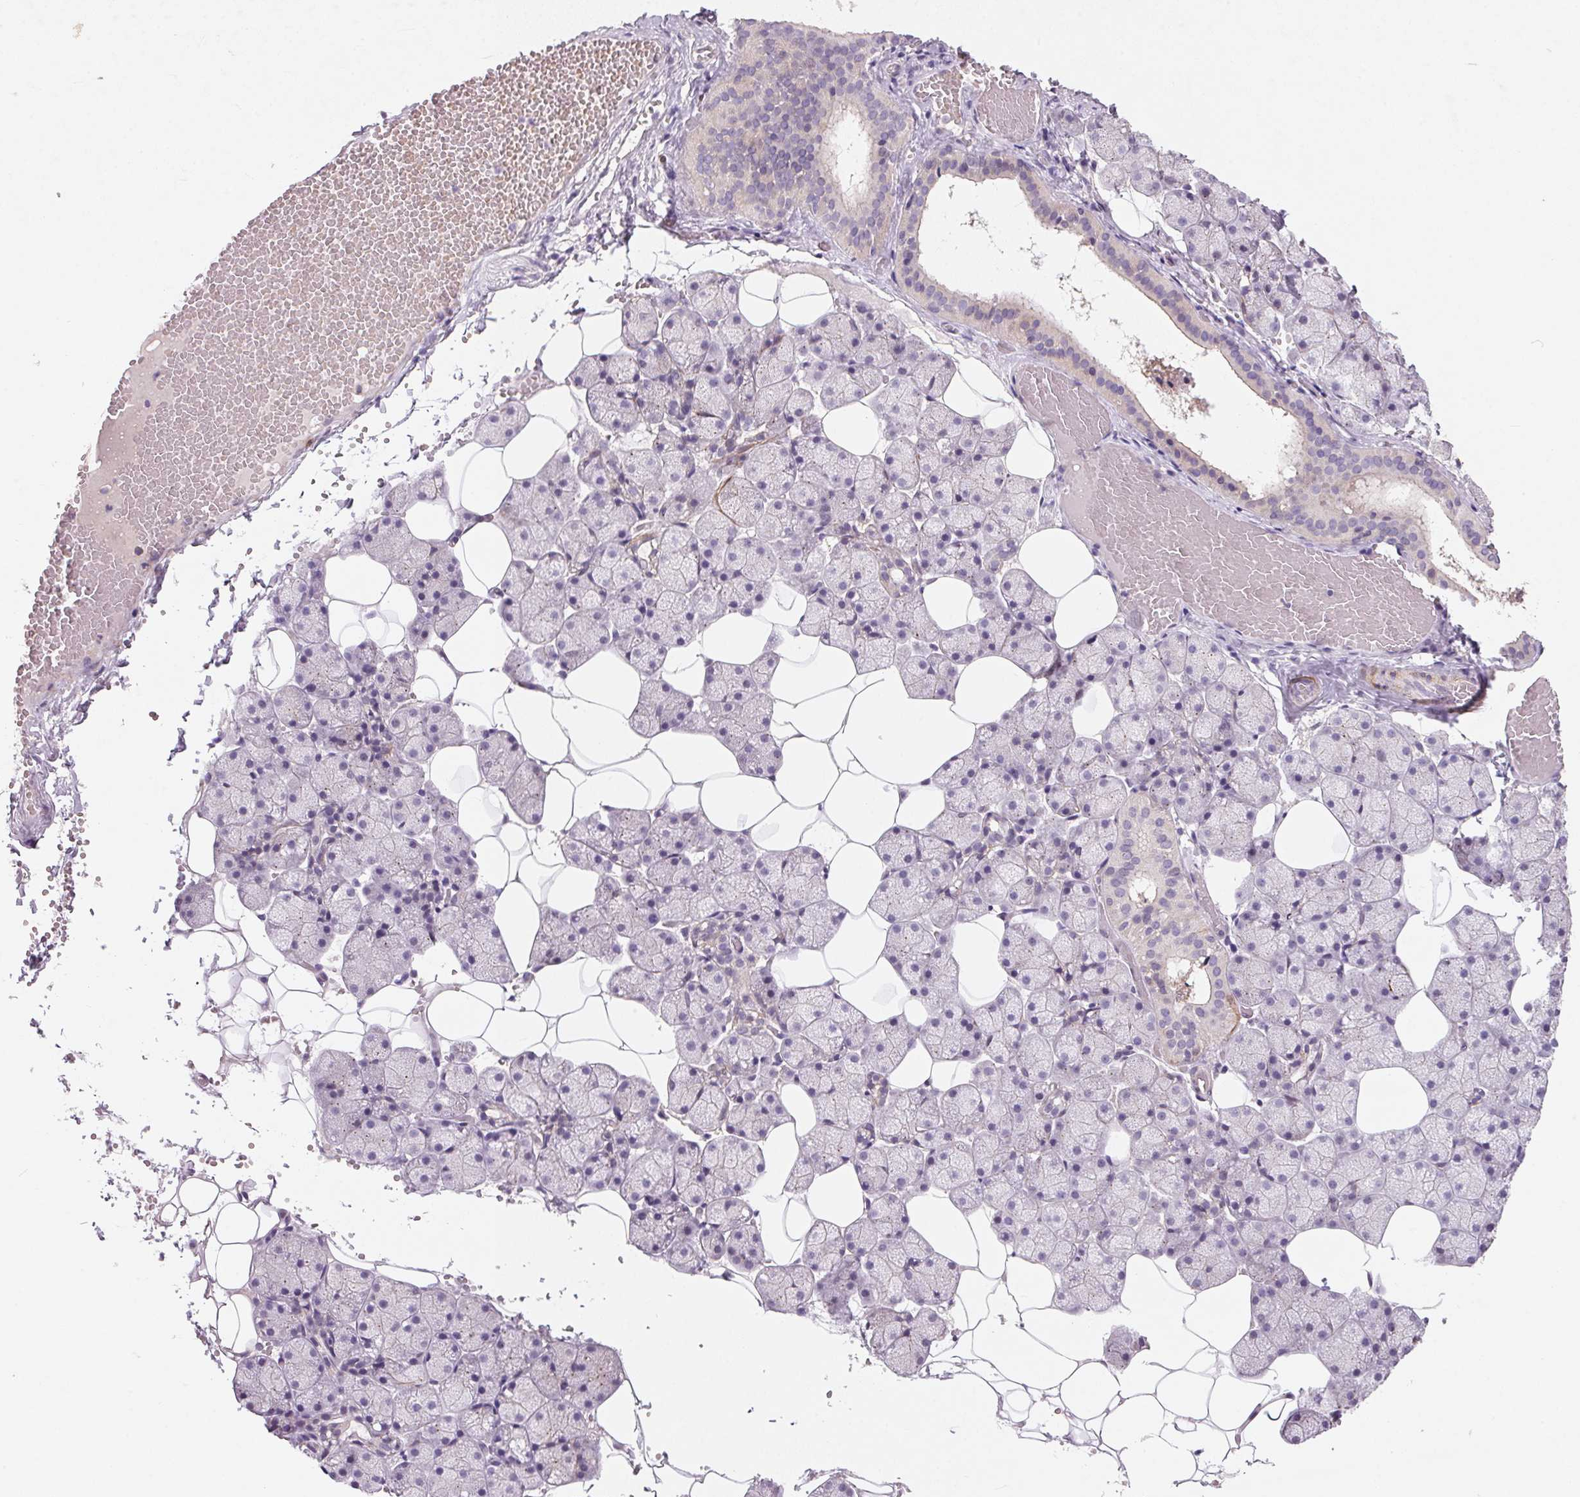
{"staining": {"intensity": "moderate", "quantity": "<25%", "location": "cytoplasmic/membranous"}, "tissue": "salivary gland", "cell_type": "Glandular cells", "image_type": "normal", "snomed": [{"axis": "morphology", "description": "Normal tissue, NOS"}, {"axis": "topography", "description": "Salivary gland"}], "caption": "Protein staining of benign salivary gland exhibits moderate cytoplasmic/membranous positivity in approximately <25% of glandular cells.", "gene": "KCNK15", "patient": {"sex": "male", "age": 38}}